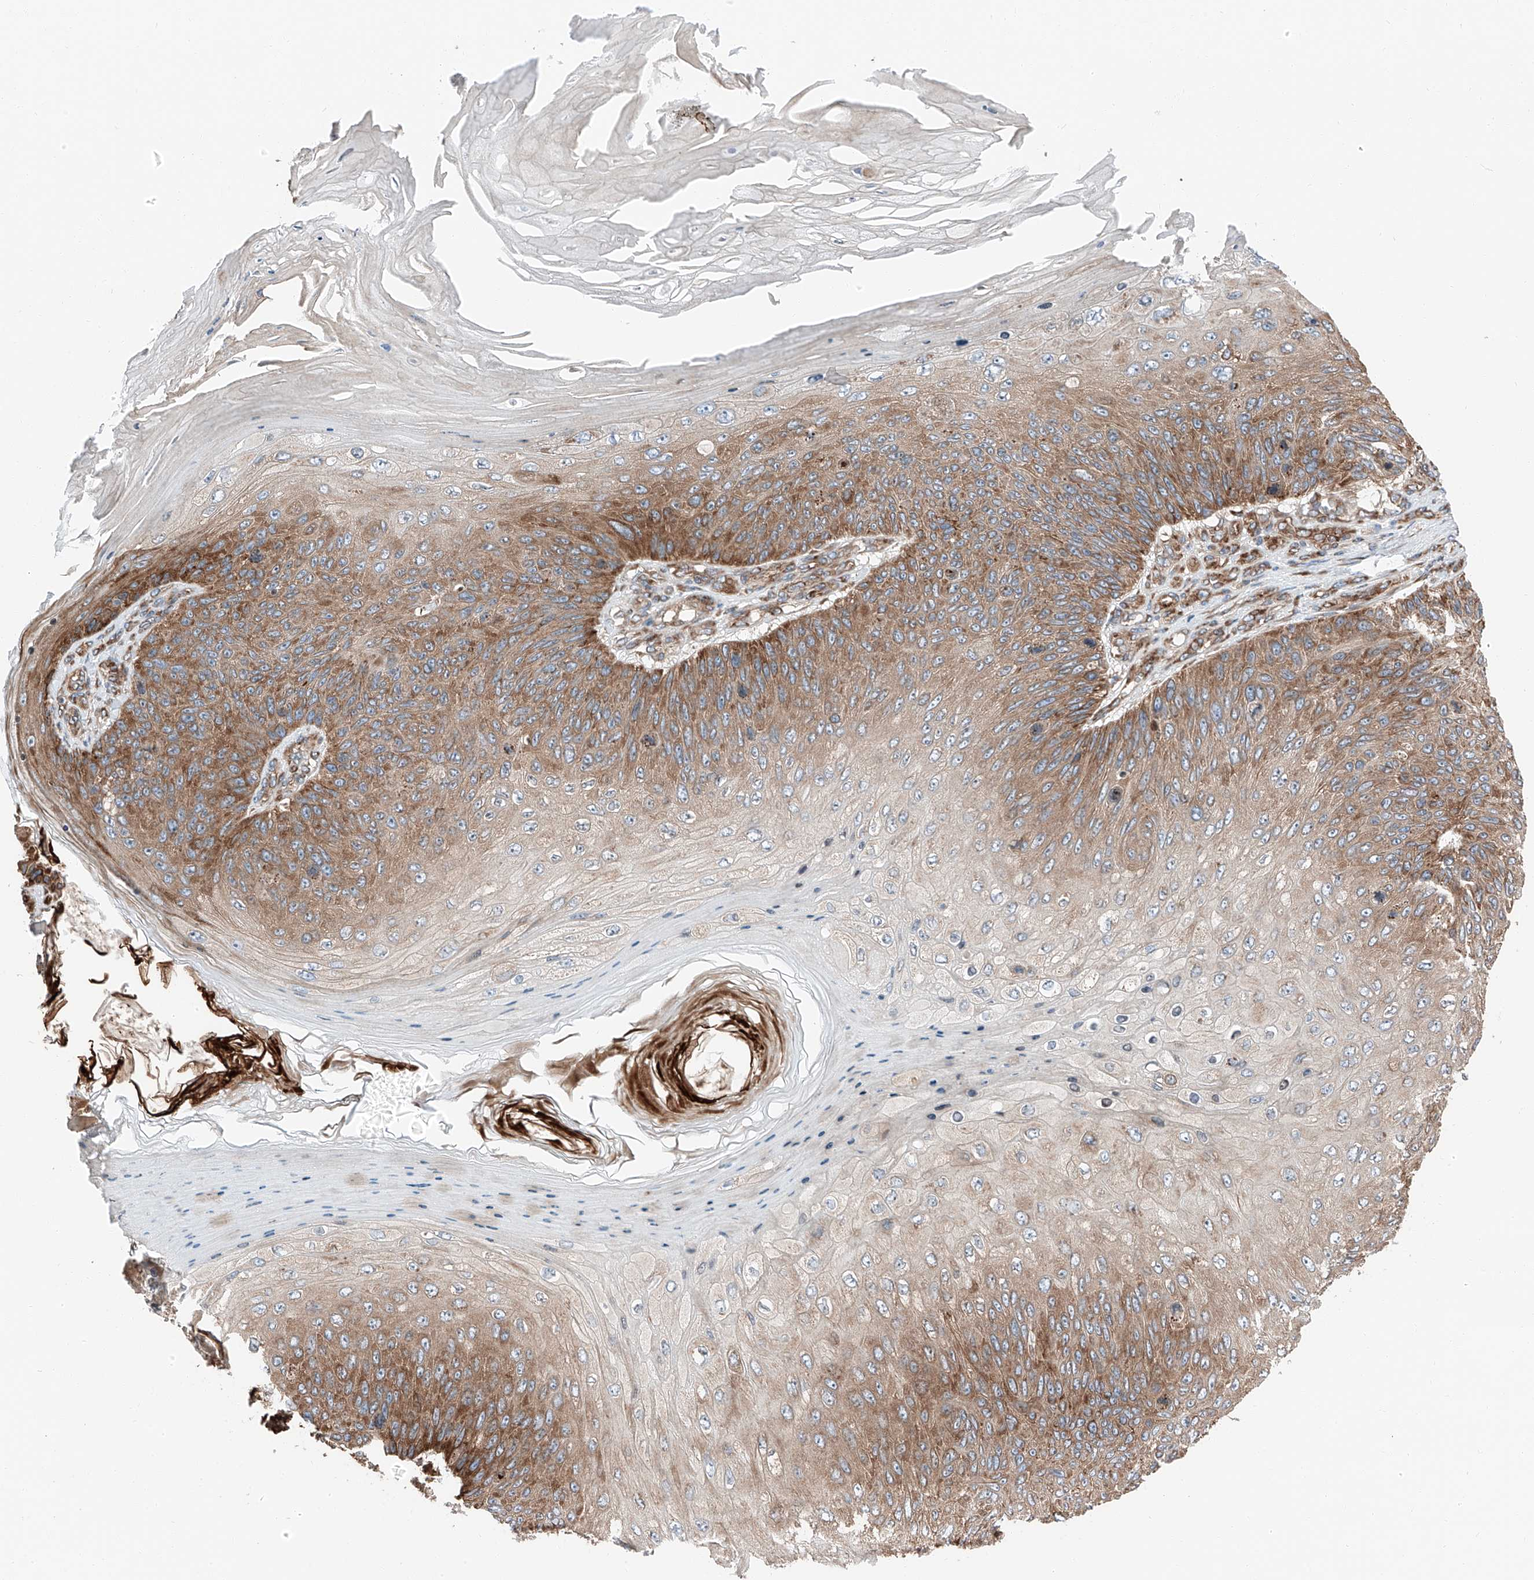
{"staining": {"intensity": "moderate", "quantity": ">75%", "location": "cytoplasmic/membranous"}, "tissue": "skin cancer", "cell_type": "Tumor cells", "image_type": "cancer", "snomed": [{"axis": "morphology", "description": "Squamous cell carcinoma, NOS"}, {"axis": "topography", "description": "Skin"}], "caption": "Brown immunohistochemical staining in human skin cancer (squamous cell carcinoma) reveals moderate cytoplasmic/membranous expression in about >75% of tumor cells.", "gene": "ZC3H15", "patient": {"sex": "female", "age": 88}}